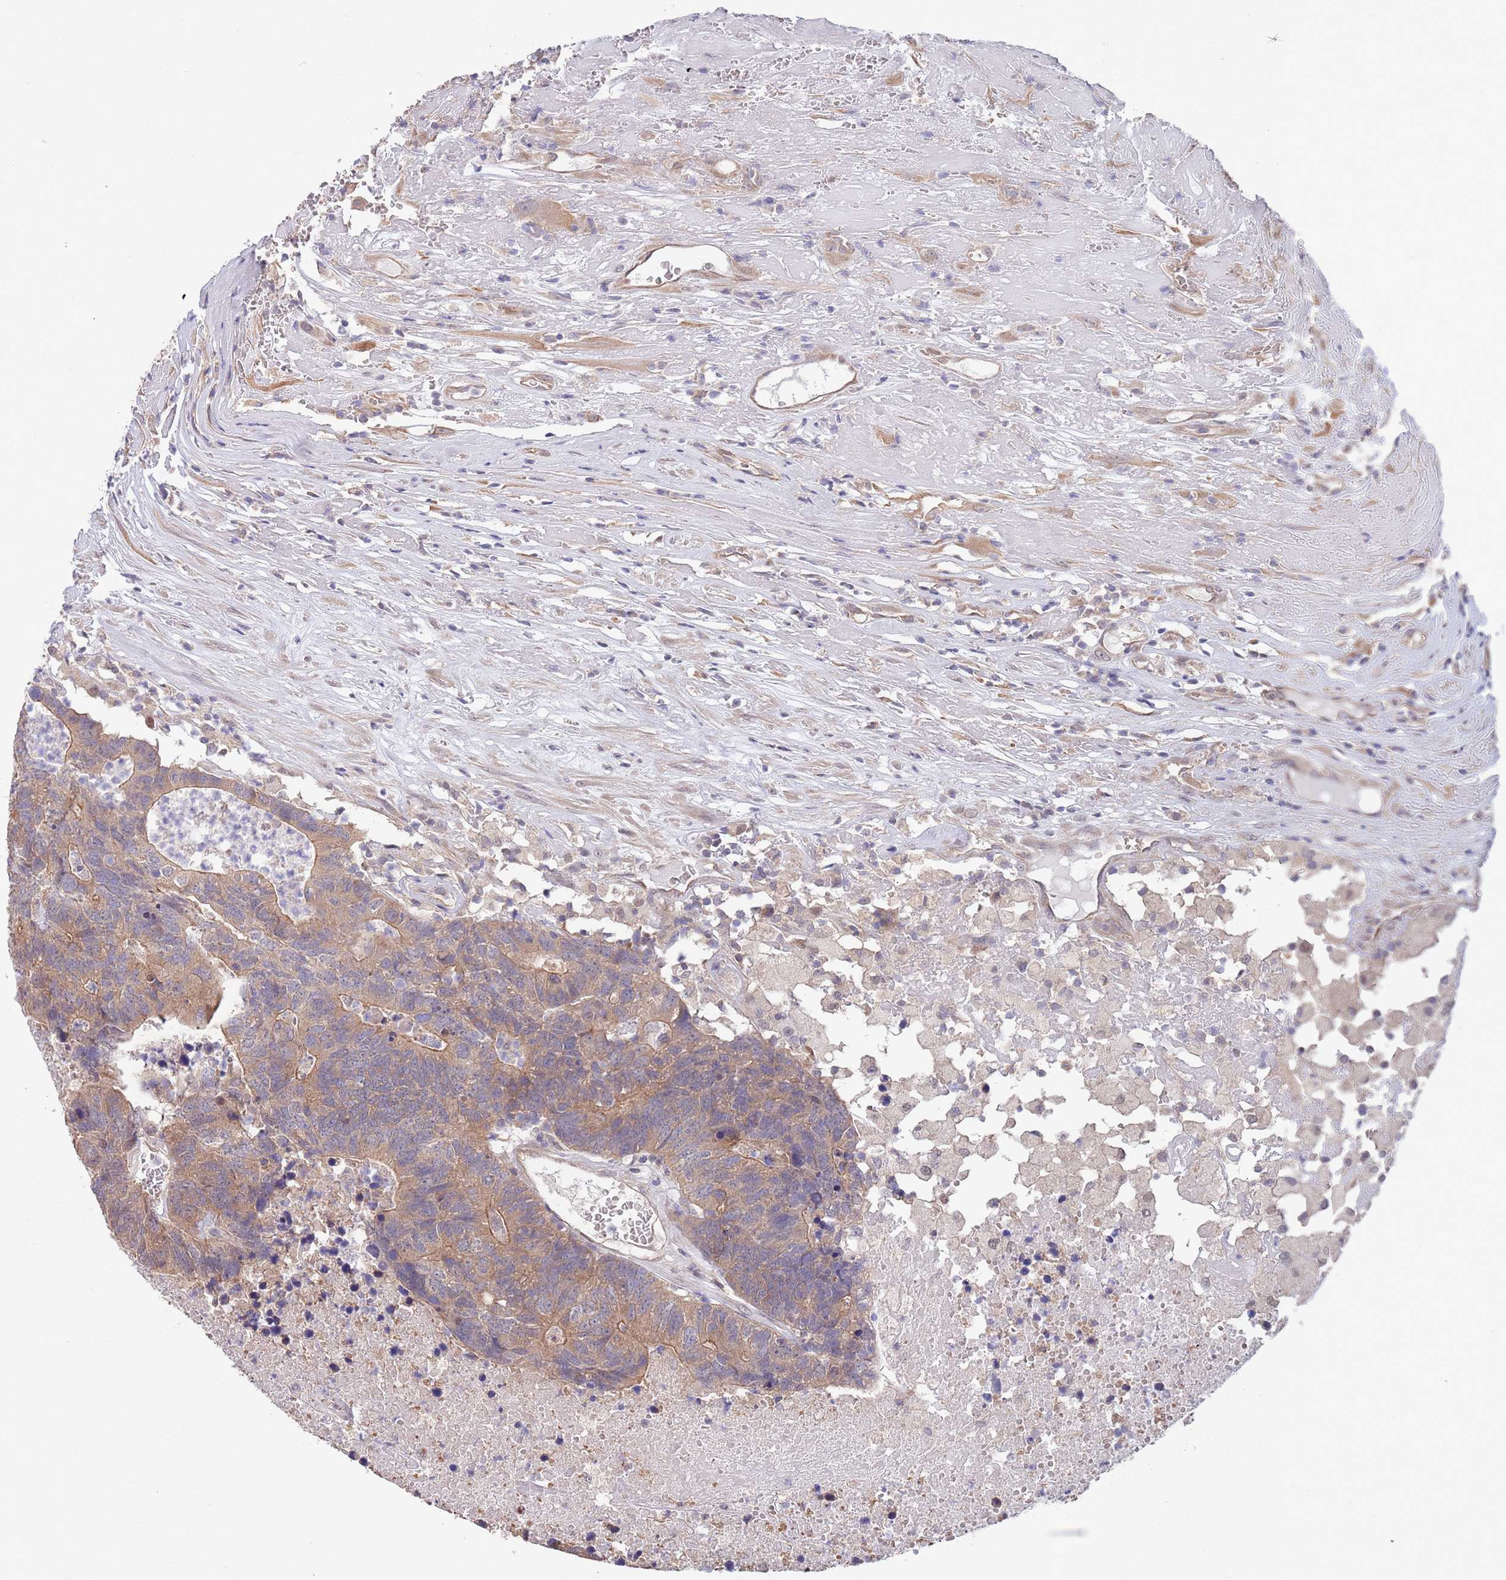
{"staining": {"intensity": "moderate", "quantity": ">75%", "location": "cytoplasmic/membranous"}, "tissue": "colorectal cancer", "cell_type": "Tumor cells", "image_type": "cancer", "snomed": [{"axis": "morphology", "description": "Adenocarcinoma, NOS"}, {"axis": "topography", "description": "Colon"}], "caption": "A high-resolution image shows immunohistochemistry (IHC) staining of colorectal adenocarcinoma, which exhibits moderate cytoplasmic/membranous staining in about >75% of tumor cells.", "gene": "MARVELD2", "patient": {"sex": "female", "age": 48}}